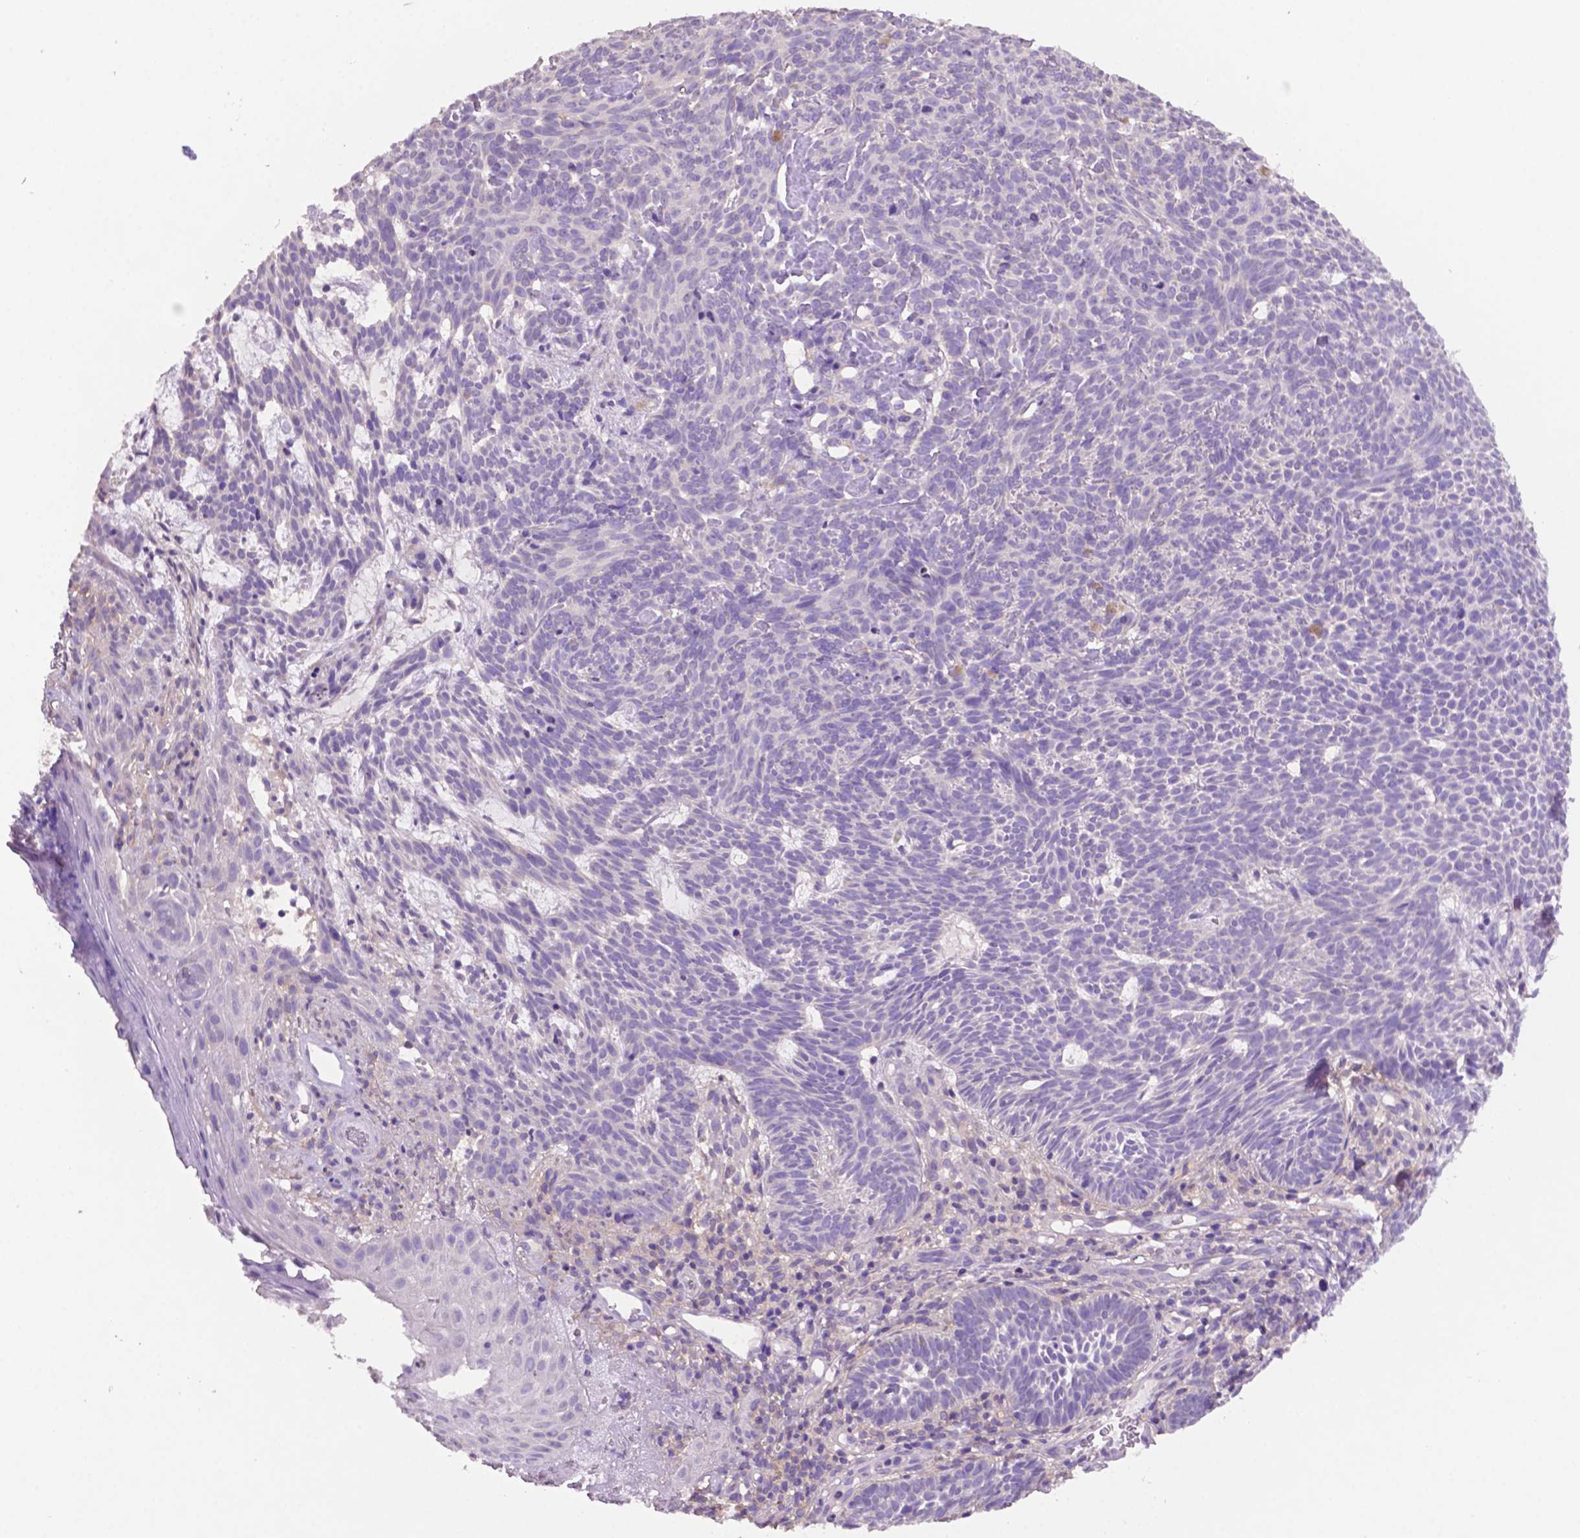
{"staining": {"intensity": "negative", "quantity": "none", "location": "none"}, "tissue": "skin cancer", "cell_type": "Tumor cells", "image_type": "cancer", "snomed": [{"axis": "morphology", "description": "Basal cell carcinoma"}, {"axis": "topography", "description": "Skin"}], "caption": "The immunohistochemistry photomicrograph has no significant positivity in tumor cells of skin cancer tissue.", "gene": "PRPS2", "patient": {"sex": "male", "age": 59}}